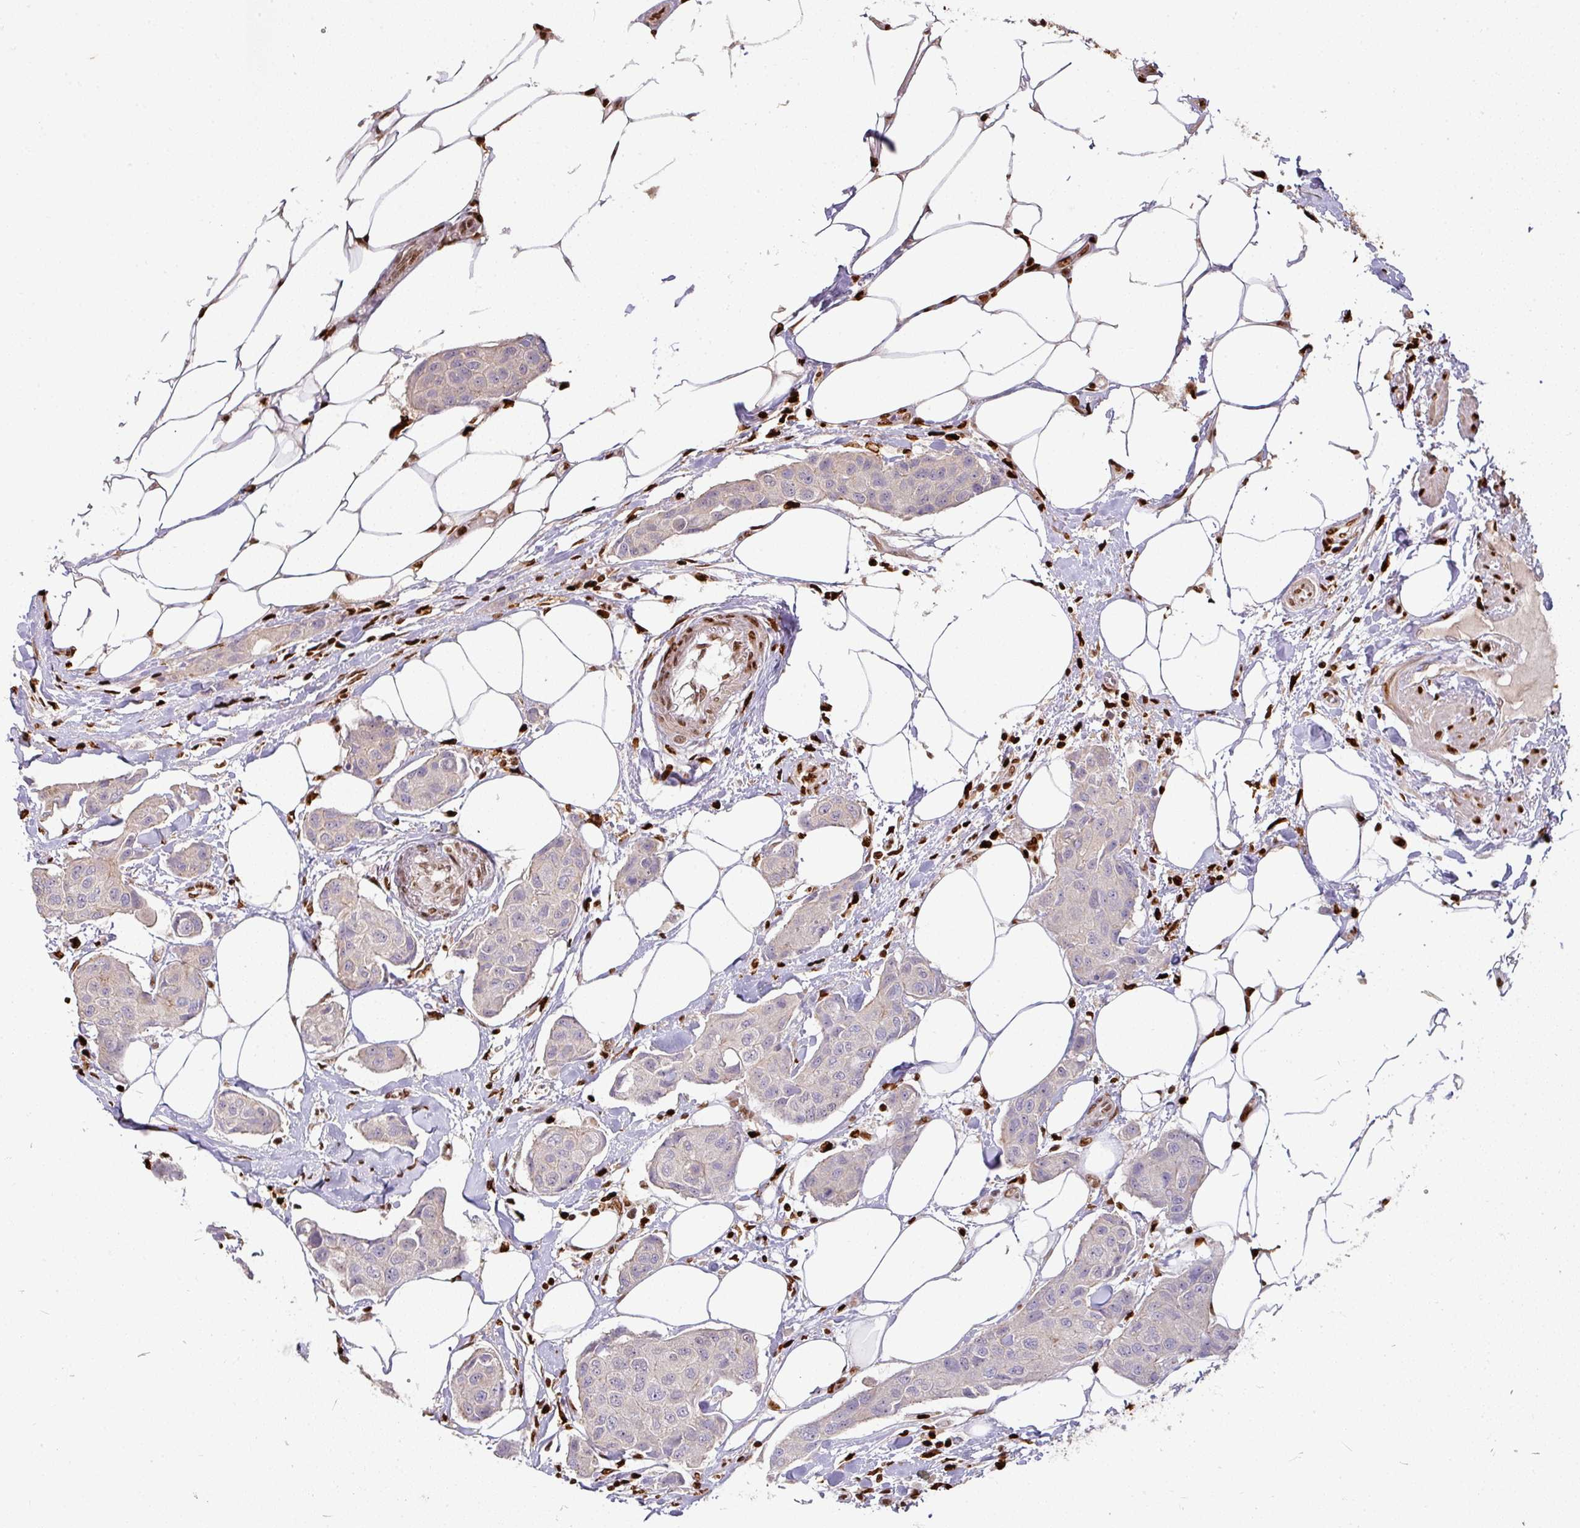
{"staining": {"intensity": "negative", "quantity": "none", "location": "none"}, "tissue": "breast cancer", "cell_type": "Tumor cells", "image_type": "cancer", "snomed": [{"axis": "morphology", "description": "Duct carcinoma"}, {"axis": "topography", "description": "Breast"}, {"axis": "topography", "description": "Lymph node"}], "caption": "Immunohistochemistry (IHC) of breast cancer shows no positivity in tumor cells. Nuclei are stained in blue.", "gene": "SAMHD1", "patient": {"sex": "female", "age": 80}}